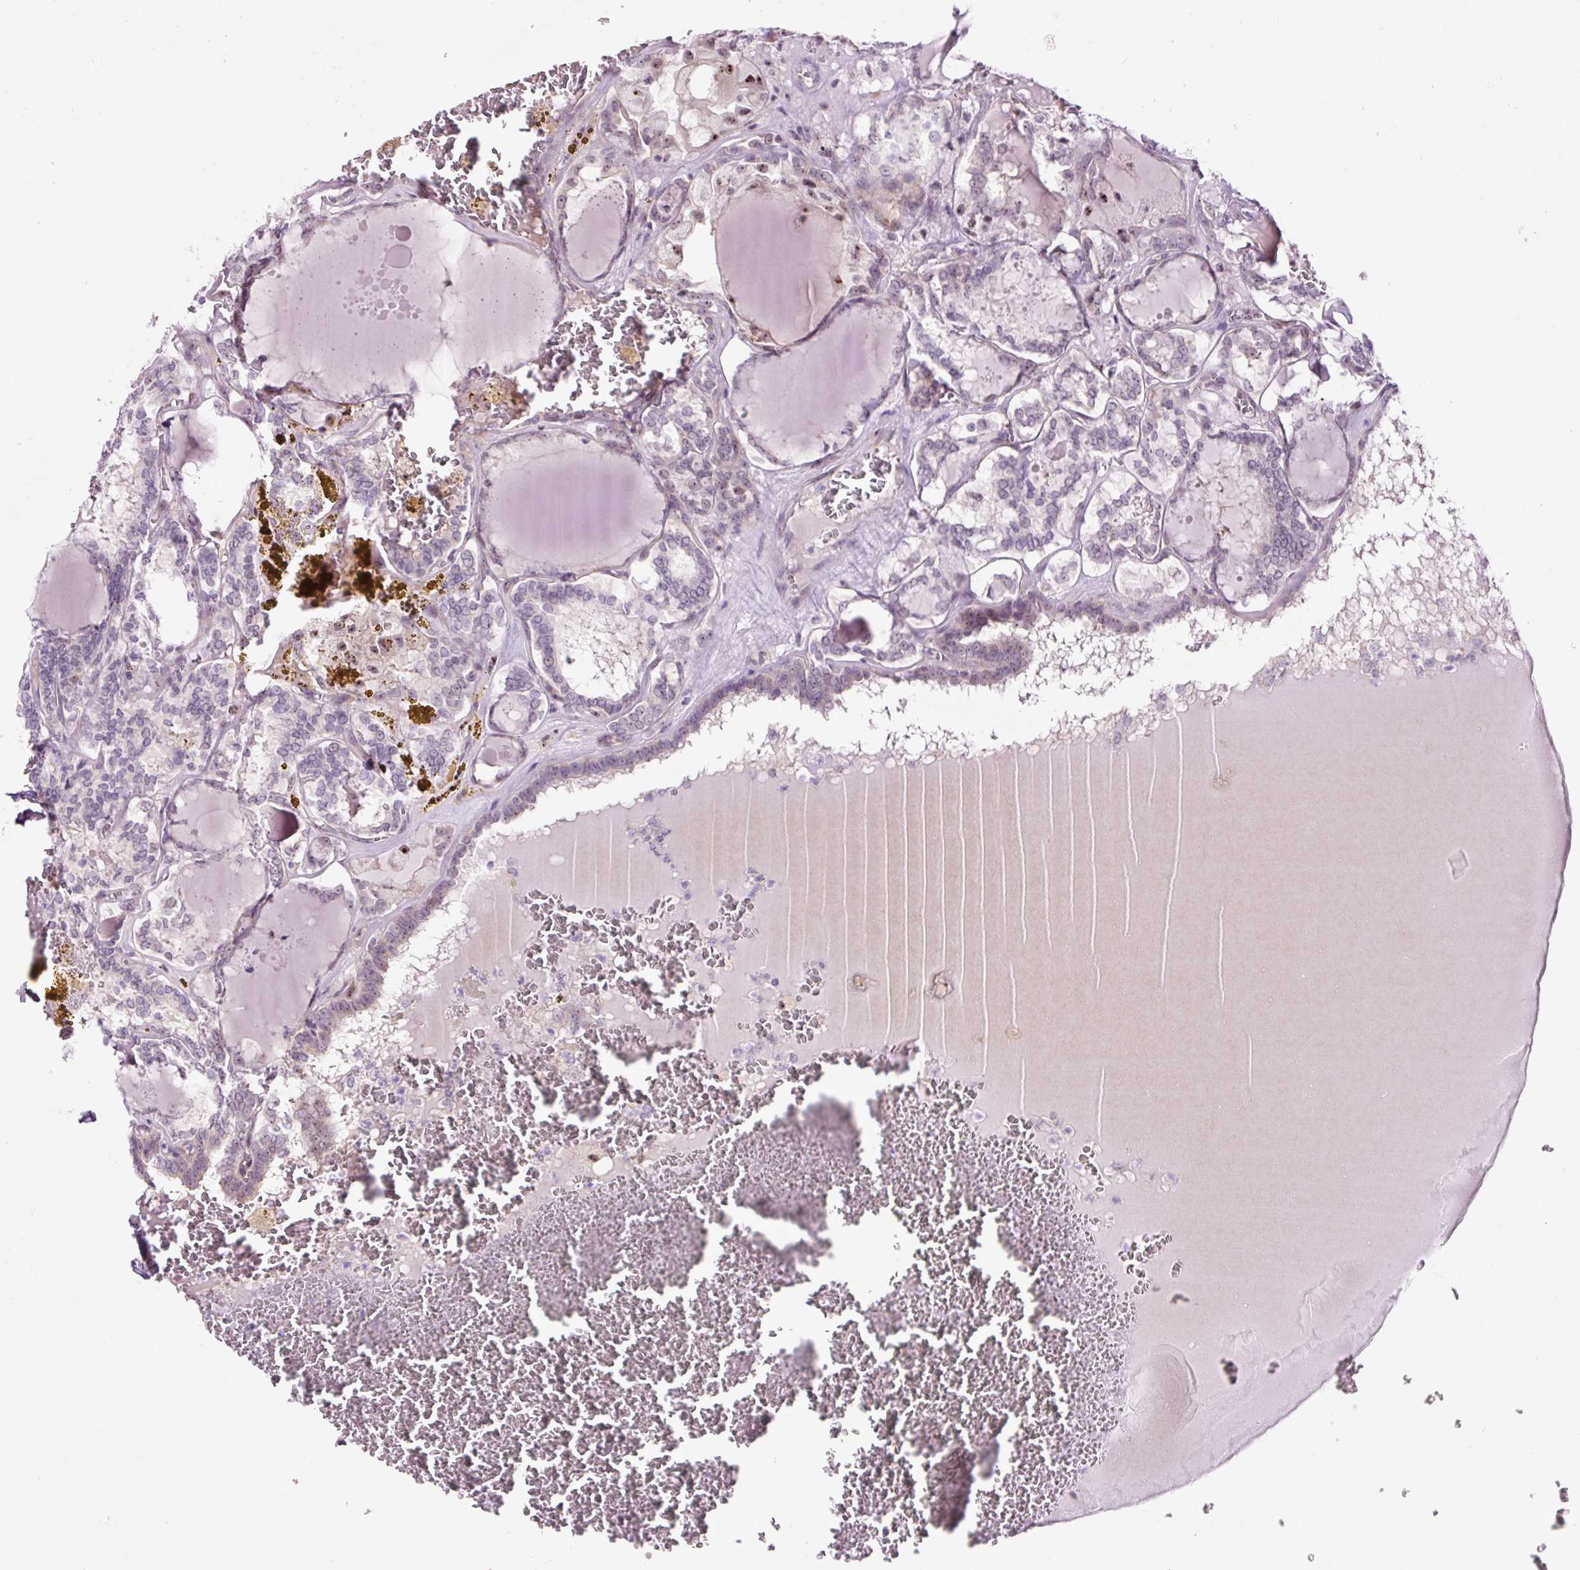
{"staining": {"intensity": "negative", "quantity": "none", "location": "none"}, "tissue": "thyroid cancer", "cell_type": "Tumor cells", "image_type": "cancer", "snomed": [{"axis": "morphology", "description": "Papillary adenocarcinoma, NOS"}, {"axis": "topography", "description": "Thyroid gland"}], "caption": "Immunohistochemical staining of human papillary adenocarcinoma (thyroid) demonstrates no significant staining in tumor cells.", "gene": "NOM1", "patient": {"sex": "female", "age": 72}}